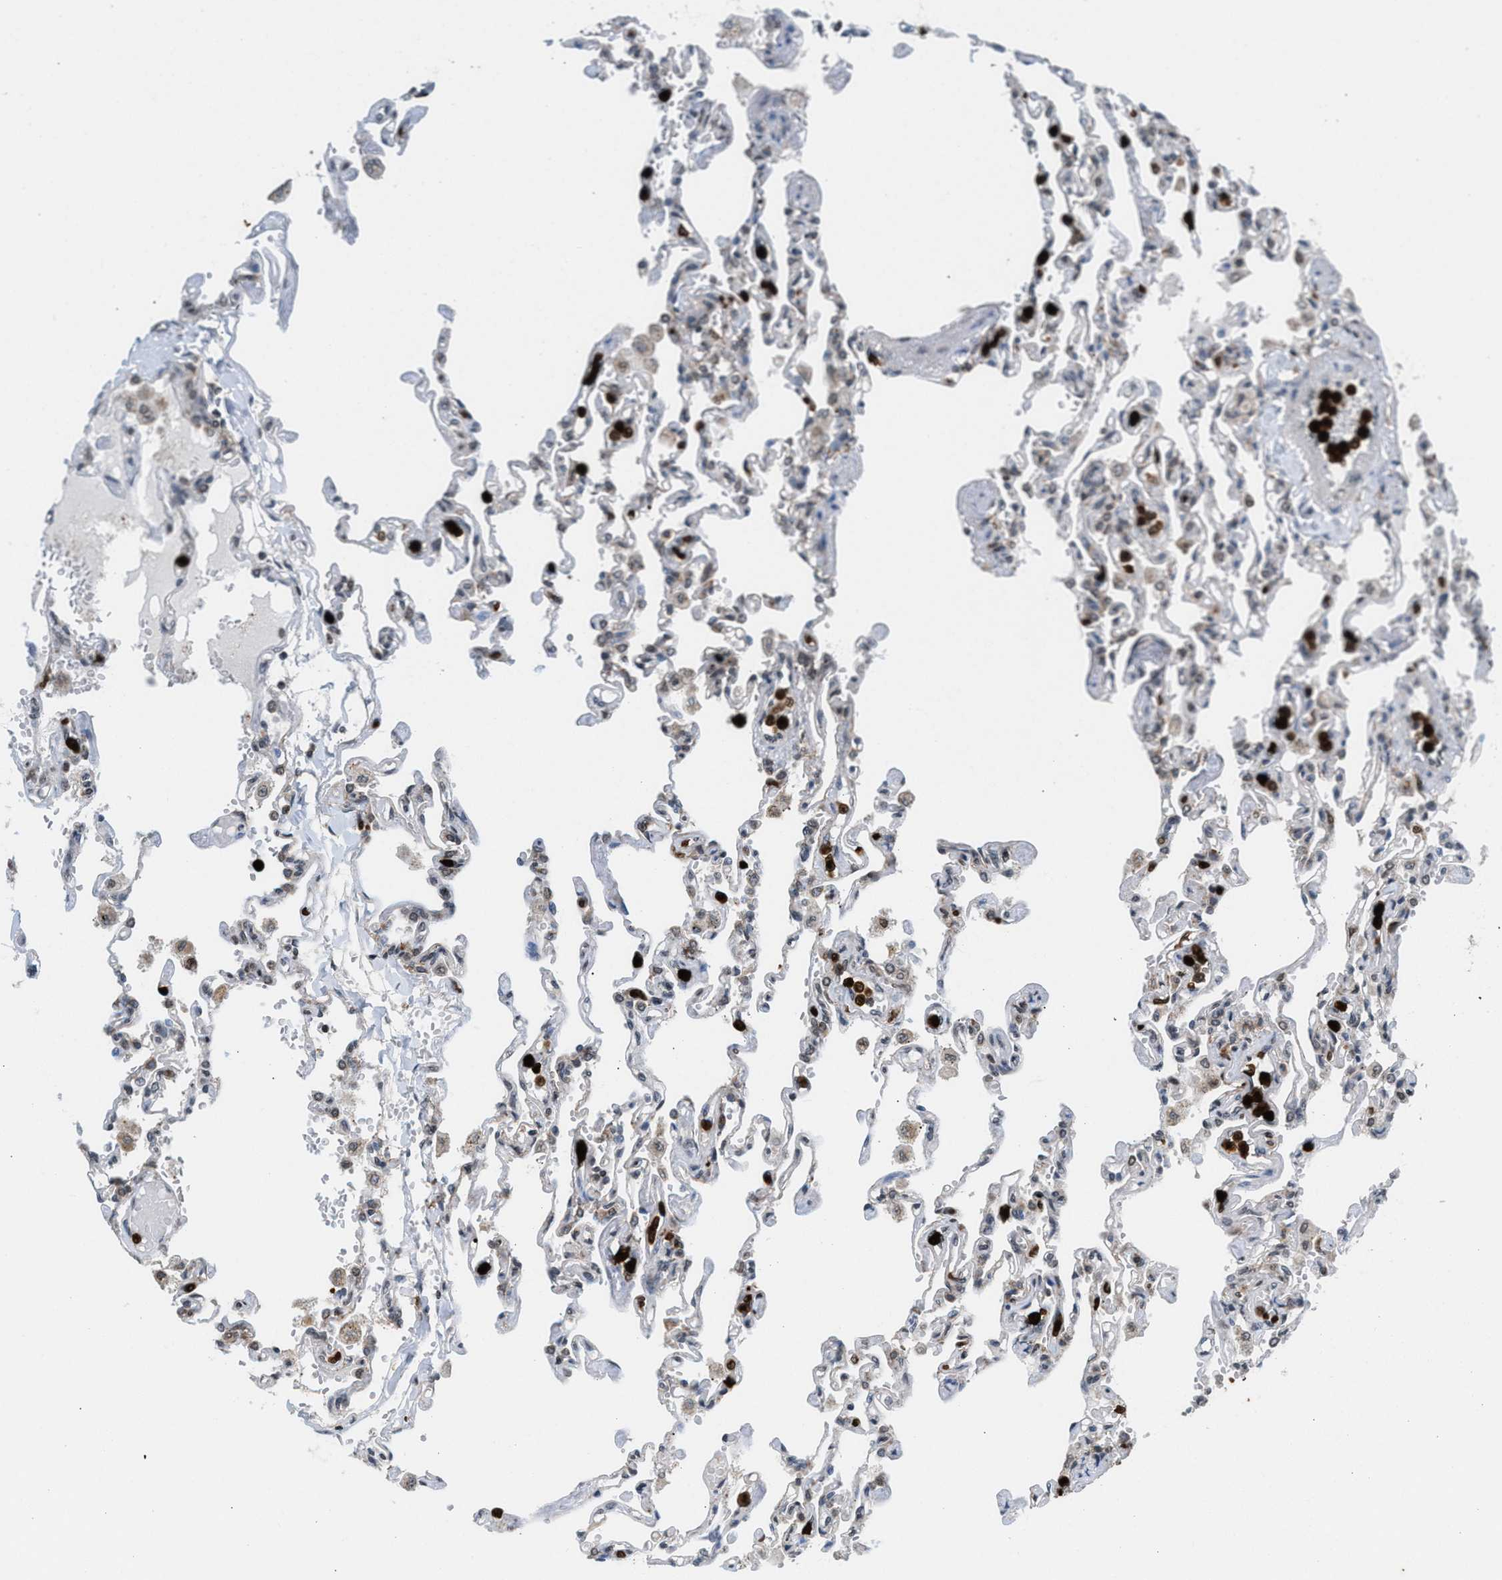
{"staining": {"intensity": "weak", "quantity": "25%-75%", "location": "cytoplasmic/membranous"}, "tissue": "lung", "cell_type": "Alveolar cells", "image_type": "normal", "snomed": [{"axis": "morphology", "description": "Normal tissue, NOS"}, {"axis": "topography", "description": "Lung"}], "caption": "IHC micrograph of normal human lung stained for a protein (brown), which demonstrates low levels of weak cytoplasmic/membranous staining in approximately 25%-75% of alveolar cells.", "gene": "PRUNE2", "patient": {"sex": "male", "age": 21}}